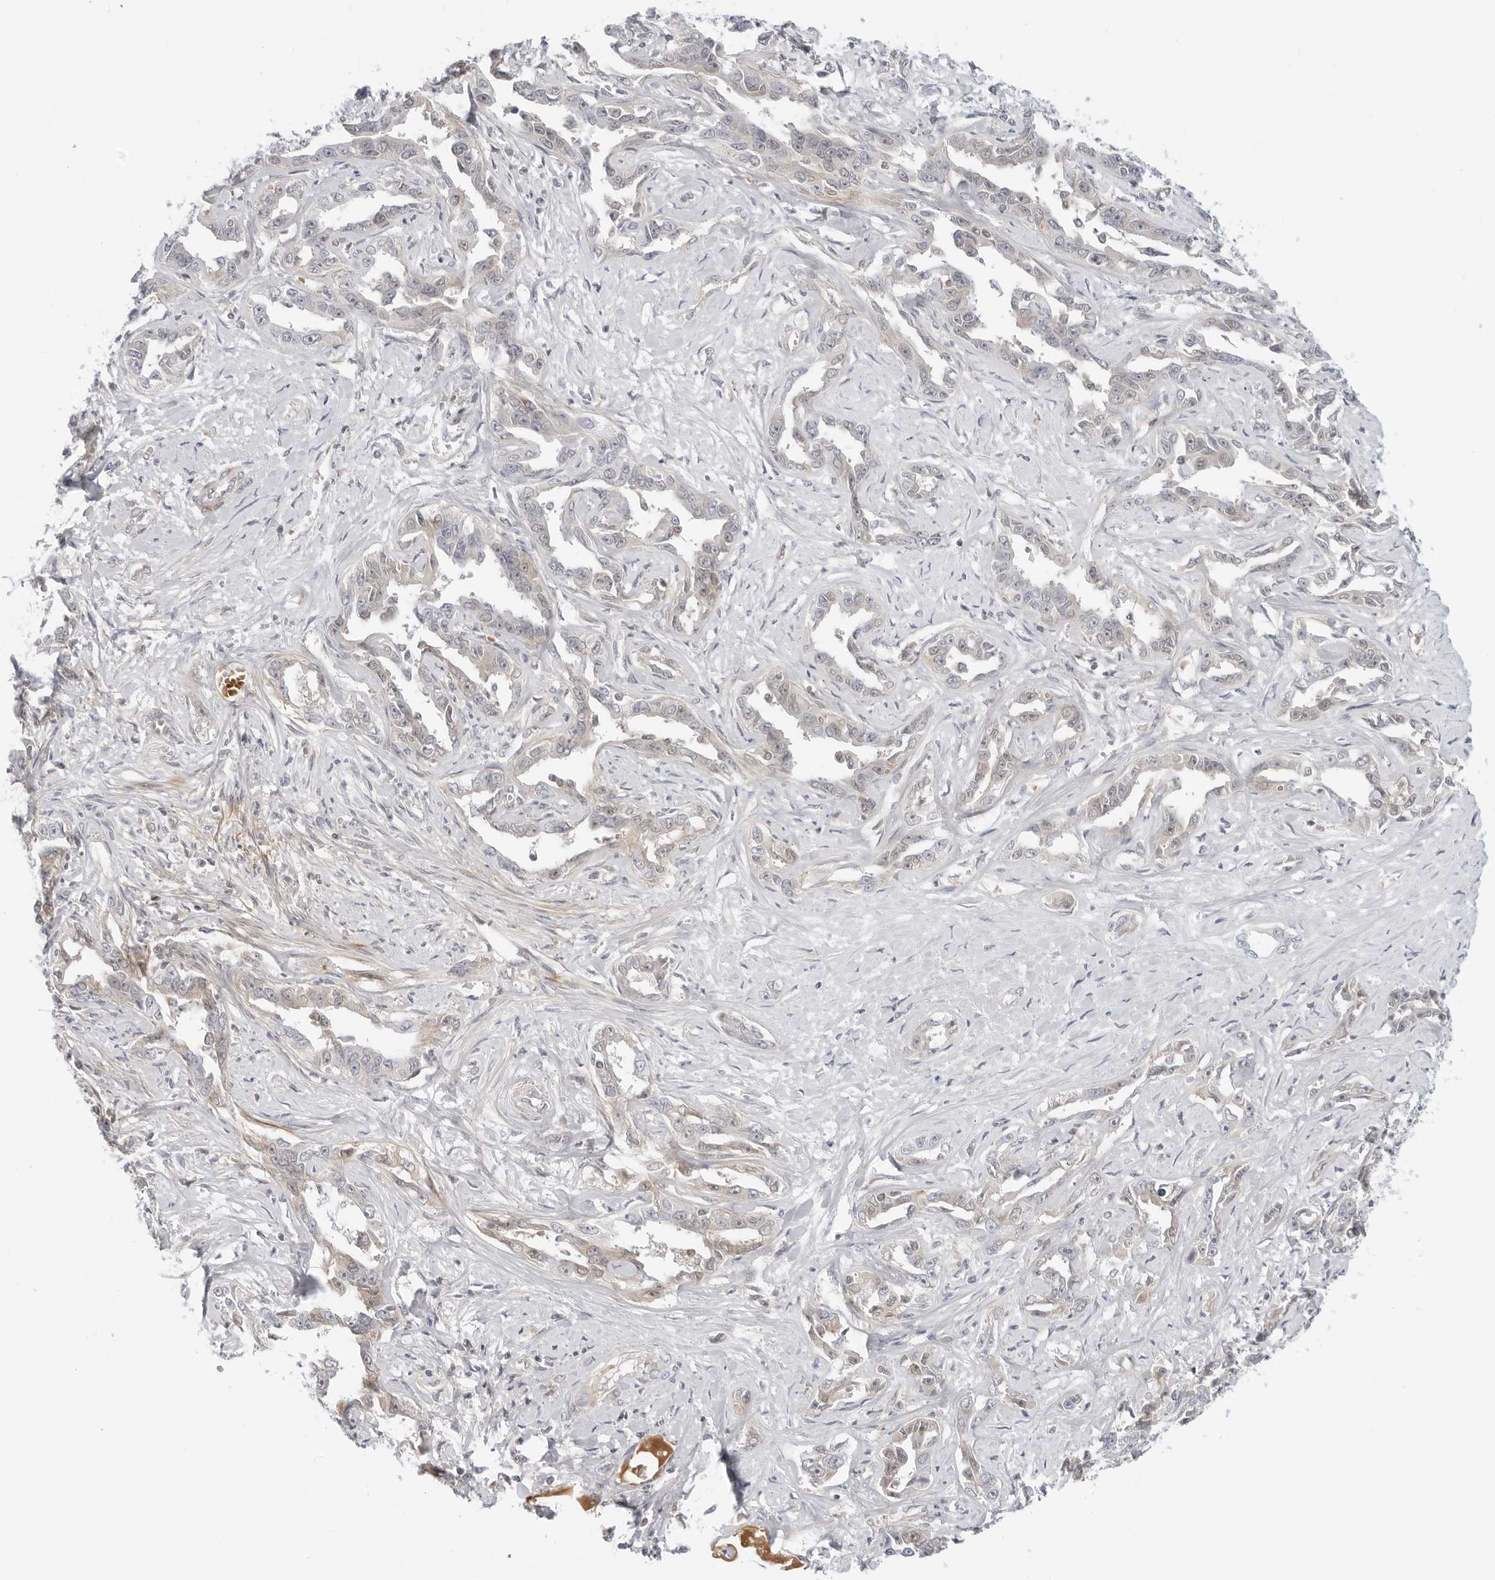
{"staining": {"intensity": "negative", "quantity": "none", "location": "none"}, "tissue": "liver cancer", "cell_type": "Tumor cells", "image_type": "cancer", "snomed": [{"axis": "morphology", "description": "Cholangiocarcinoma"}, {"axis": "topography", "description": "Liver"}], "caption": "IHC micrograph of neoplastic tissue: liver cancer stained with DAB displays no significant protein positivity in tumor cells. (Immunohistochemistry, brightfield microscopy, high magnification).", "gene": "SUGCT", "patient": {"sex": "male", "age": 59}}